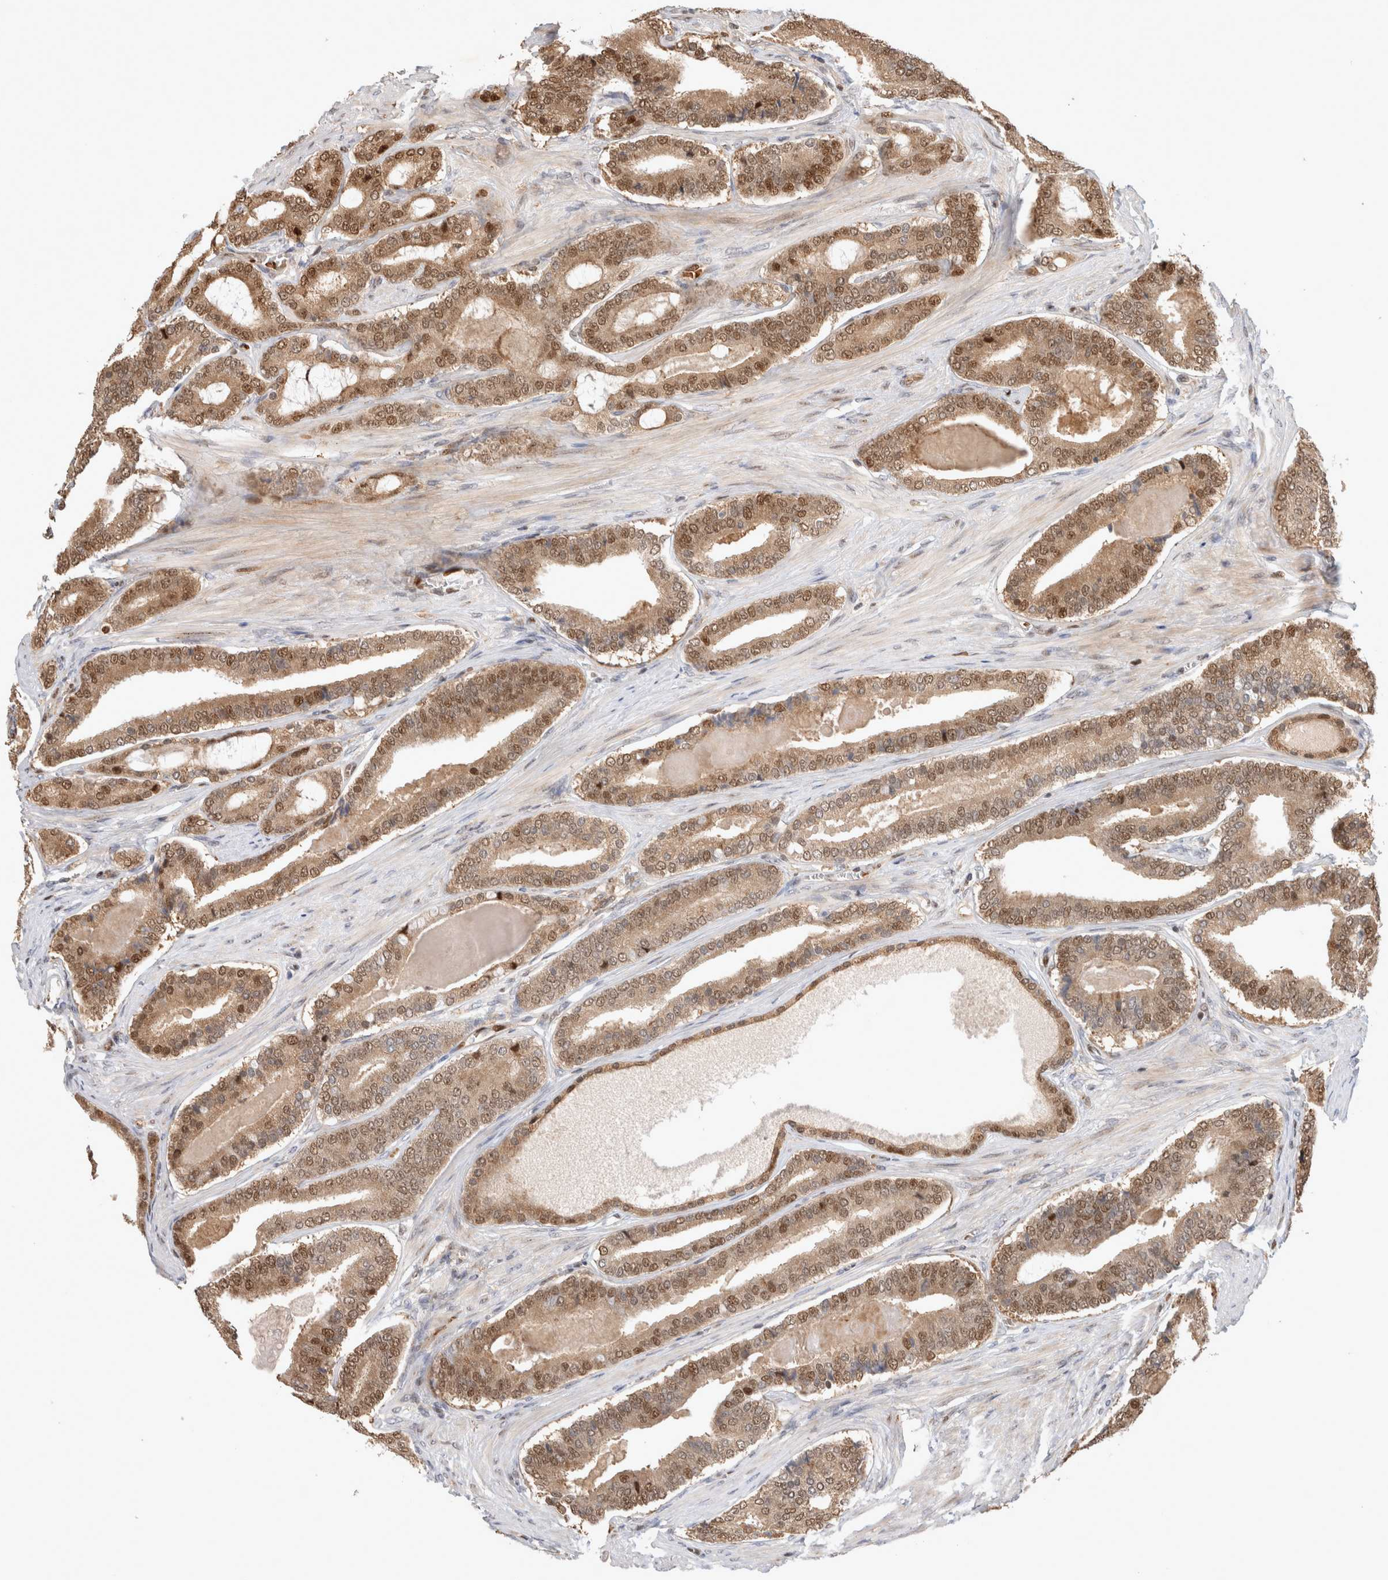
{"staining": {"intensity": "moderate", "quantity": ">75%", "location": "cytoplasmic/membranous,nuclear"}, "tissue": "prostate cancer", "cell_type": "Tumor cells", "image_type": "cancer", "snomed": [{"axis": "morphology", "description": "Adenocarcinoma, High grade"}, {"axis": "topography", "description": "Prostate"}], "caption": "Tumor cells display medium levels of moderate cytoplasmic/membranous and nuclear staining in about >75% of cells in adenocarcinoma (high-grade) (prostate). The staining was performed using DAB (3,3'-diaminobenzidine), with brown indicating positive protein expression. Nuclei are stained blue with hematoxylin.", "gene": "OTUD6B", "patient": {"sex": "male", "age": 60}}